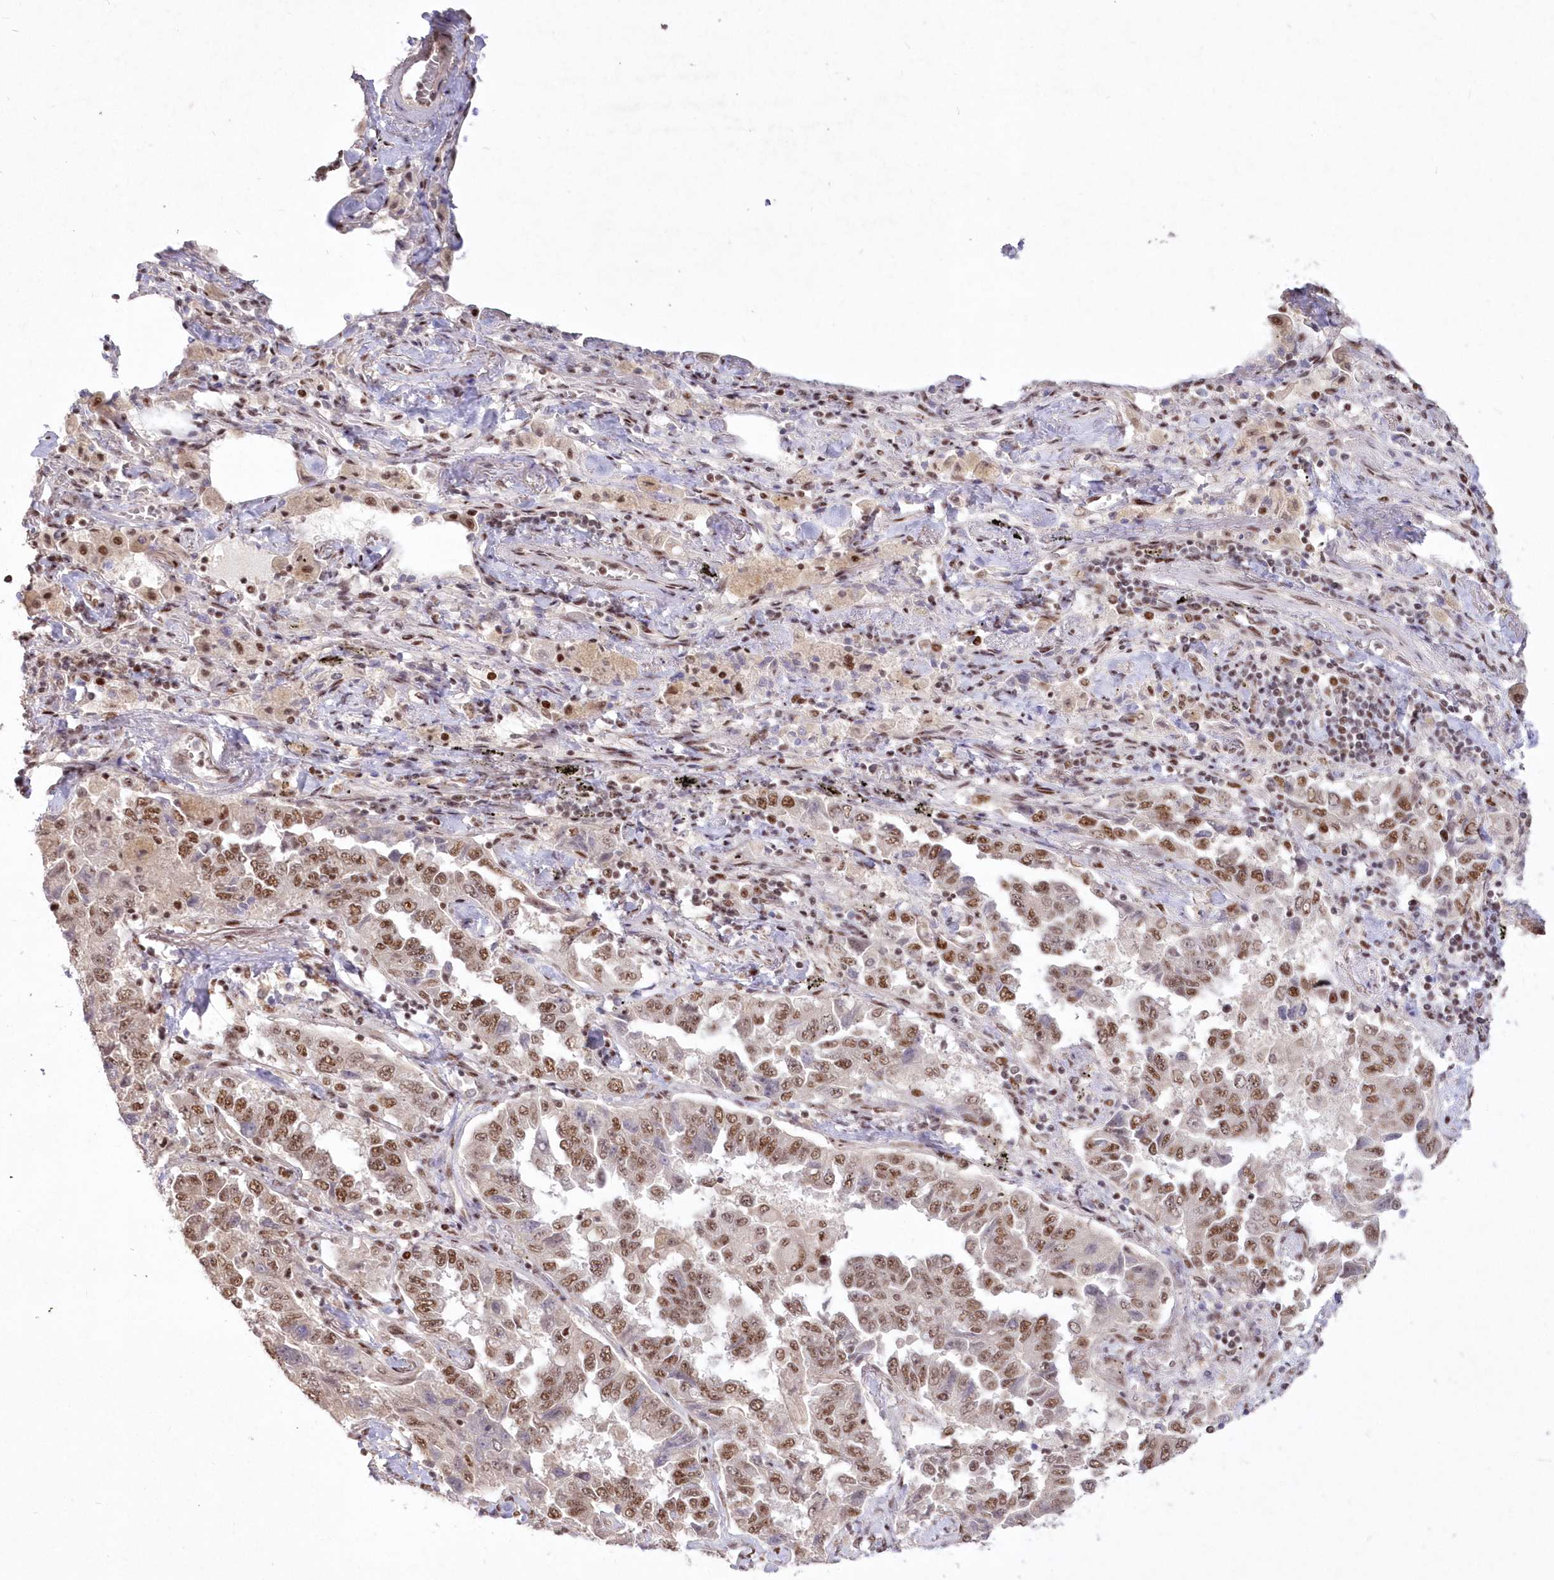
{"staining": {"intensity": "moderate", "quantity": ">75%", "location": "nuclear"}, "tissue": "lung cancer", "cell_type": "Tumor cells", "image_type": "cancer", "snomed": [{"axis": "morphology", "description": "Adenocarcinoma, NOS"}, {"axis": "topography", "description": "Lung"}], "caption": "An image showing moderate nuclear staining in about >75% of tumor cells in lung adenocarcinoma, as visualized by brown immunohistochemical staining.", "gene": "WBP1L", "patient": {"sex": "female", "age": 51}}